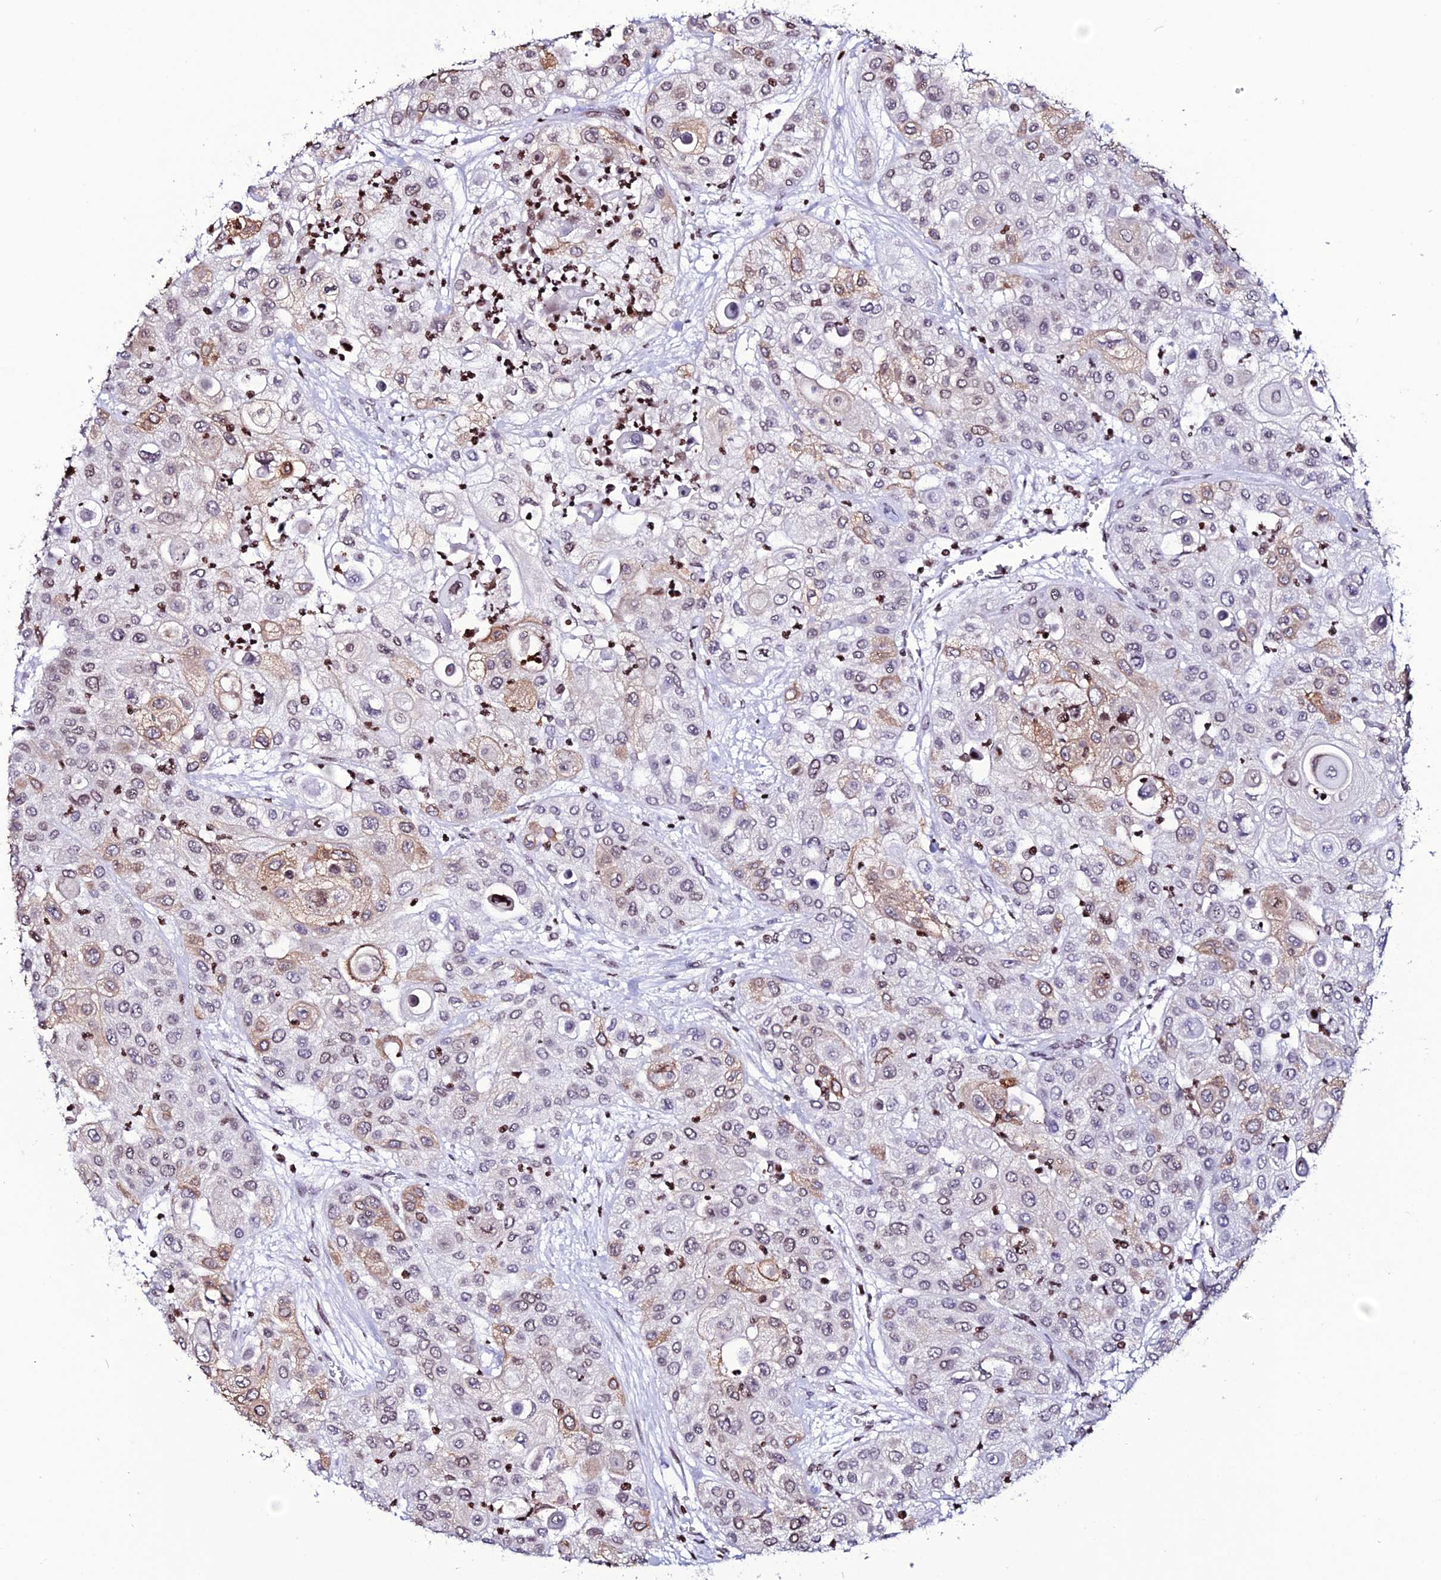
{"staining": {"intensity": "weak", "quantity": "25%-75%", "location": "cytoplasmic/membranous,nuclear"}, "tissue": "urothelial cancer", "cell_type": "Tumor cells", "image_type": "cancer", "snomed": [{"axis": "morphology", "description": "Urothelial carcinoma, High grade"}, {"axis": "topography", "description": "Urinary bladder"}], "caption": "This is an image of immunohistochemistry staining of high-grade urothelial carcinoma, which shows weak staining in the cytoplasmic/membranous and nuclear of tumor cells.", "gene": "MACROH2A2", "patient": {"sex": "female", "age": 79}}